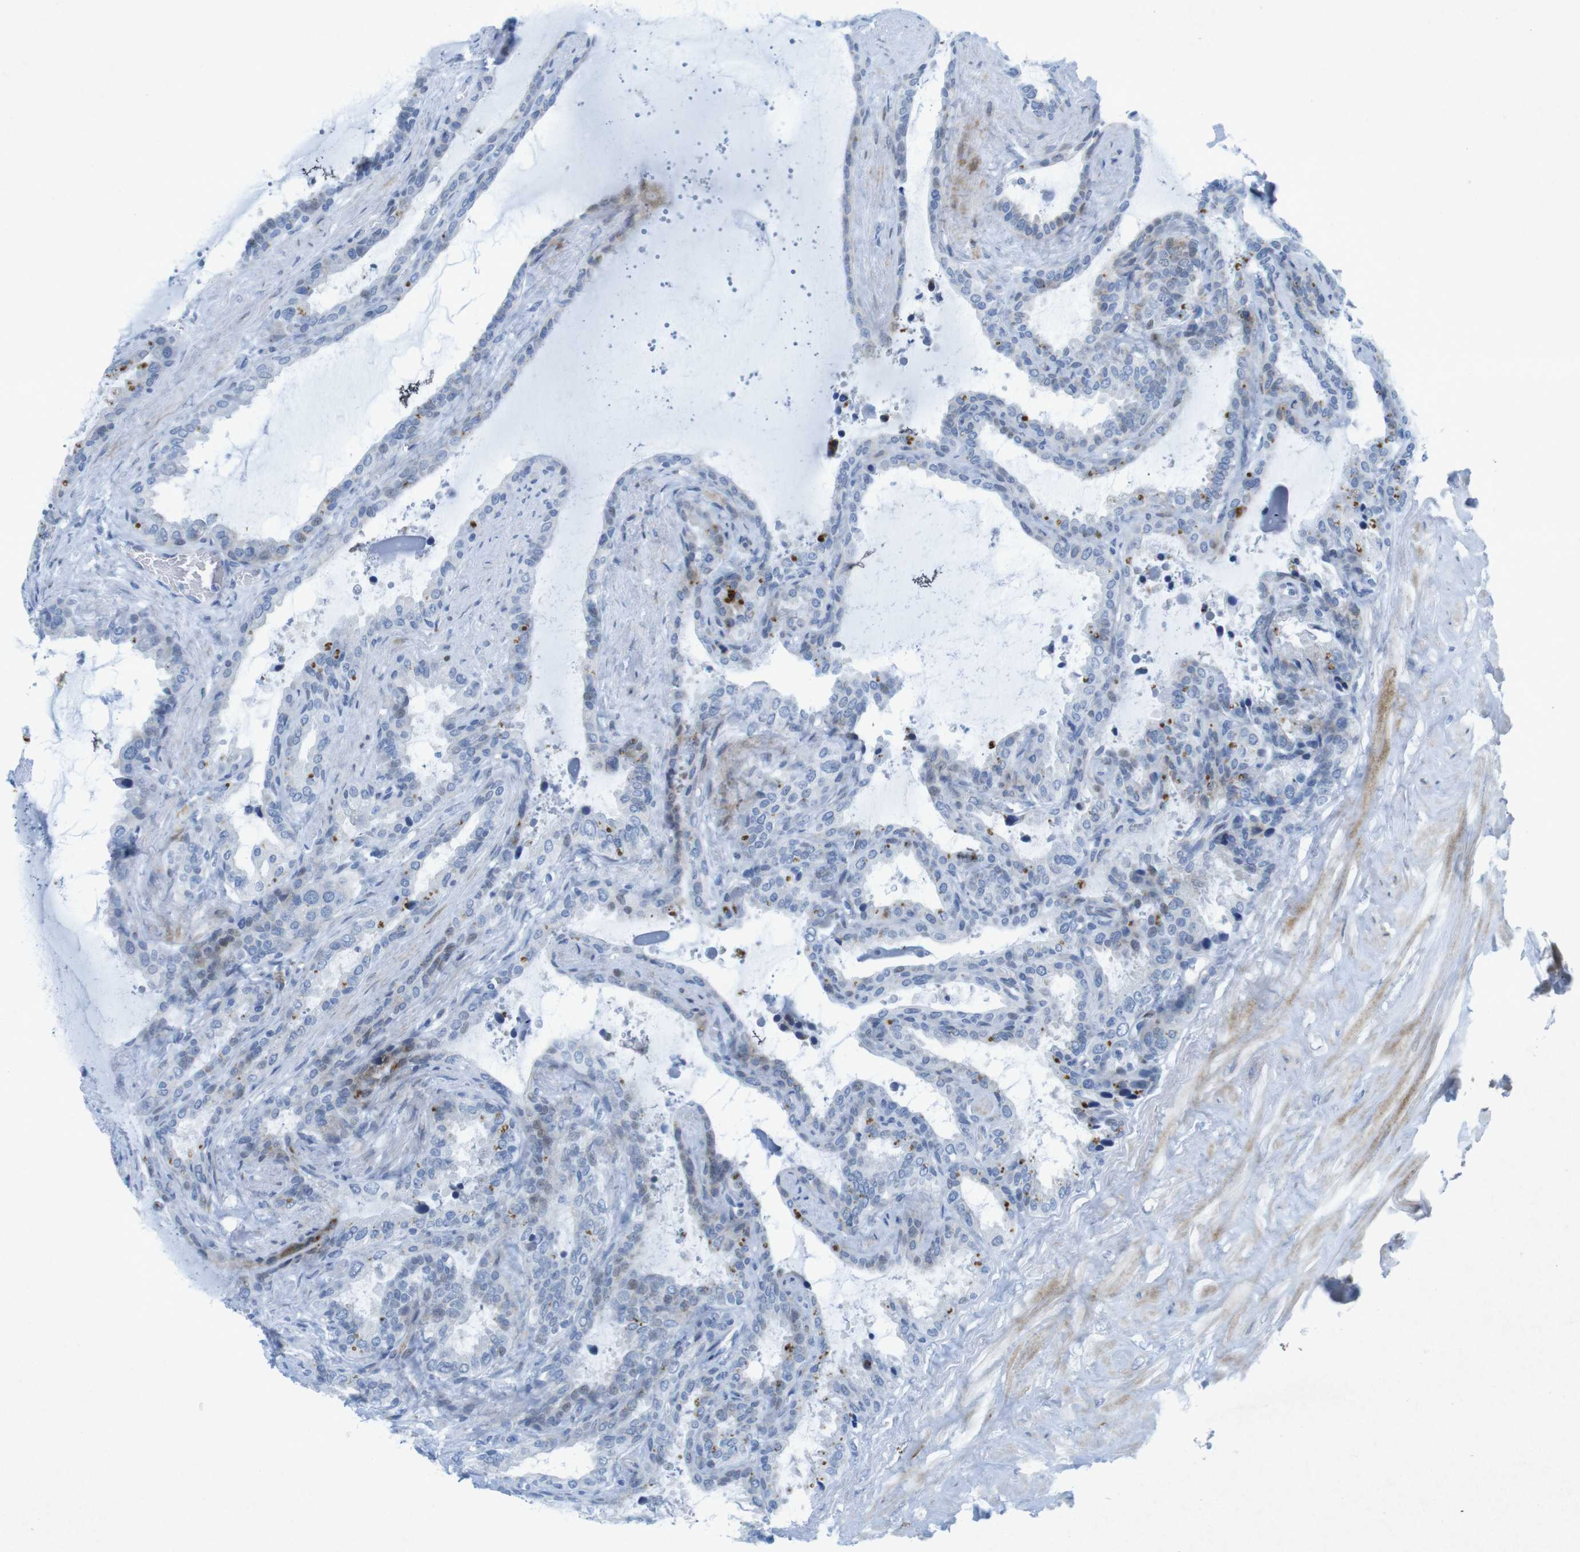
{"staining": {"intensity": "strong", "quantity": "<25%", "location": "cytoplasmic/membranous"}, "tissue": "seminal vesicle", "cell_type": "Glandular cells", "image_type": "normal", "snomed": [{"axis": "morphology", "description": "Normal tissue, NOS"}, {"axis": "topography", "description": "Seminal veicle"}], "caption": "Protein expression analysis of benign seminal vesicle demonstrates strong cytoplasmic/membranous positivity in approximately <25% of glandular cells.", "gene": "CHAF1A", "patient": {"sex": "male", "age": 46}}